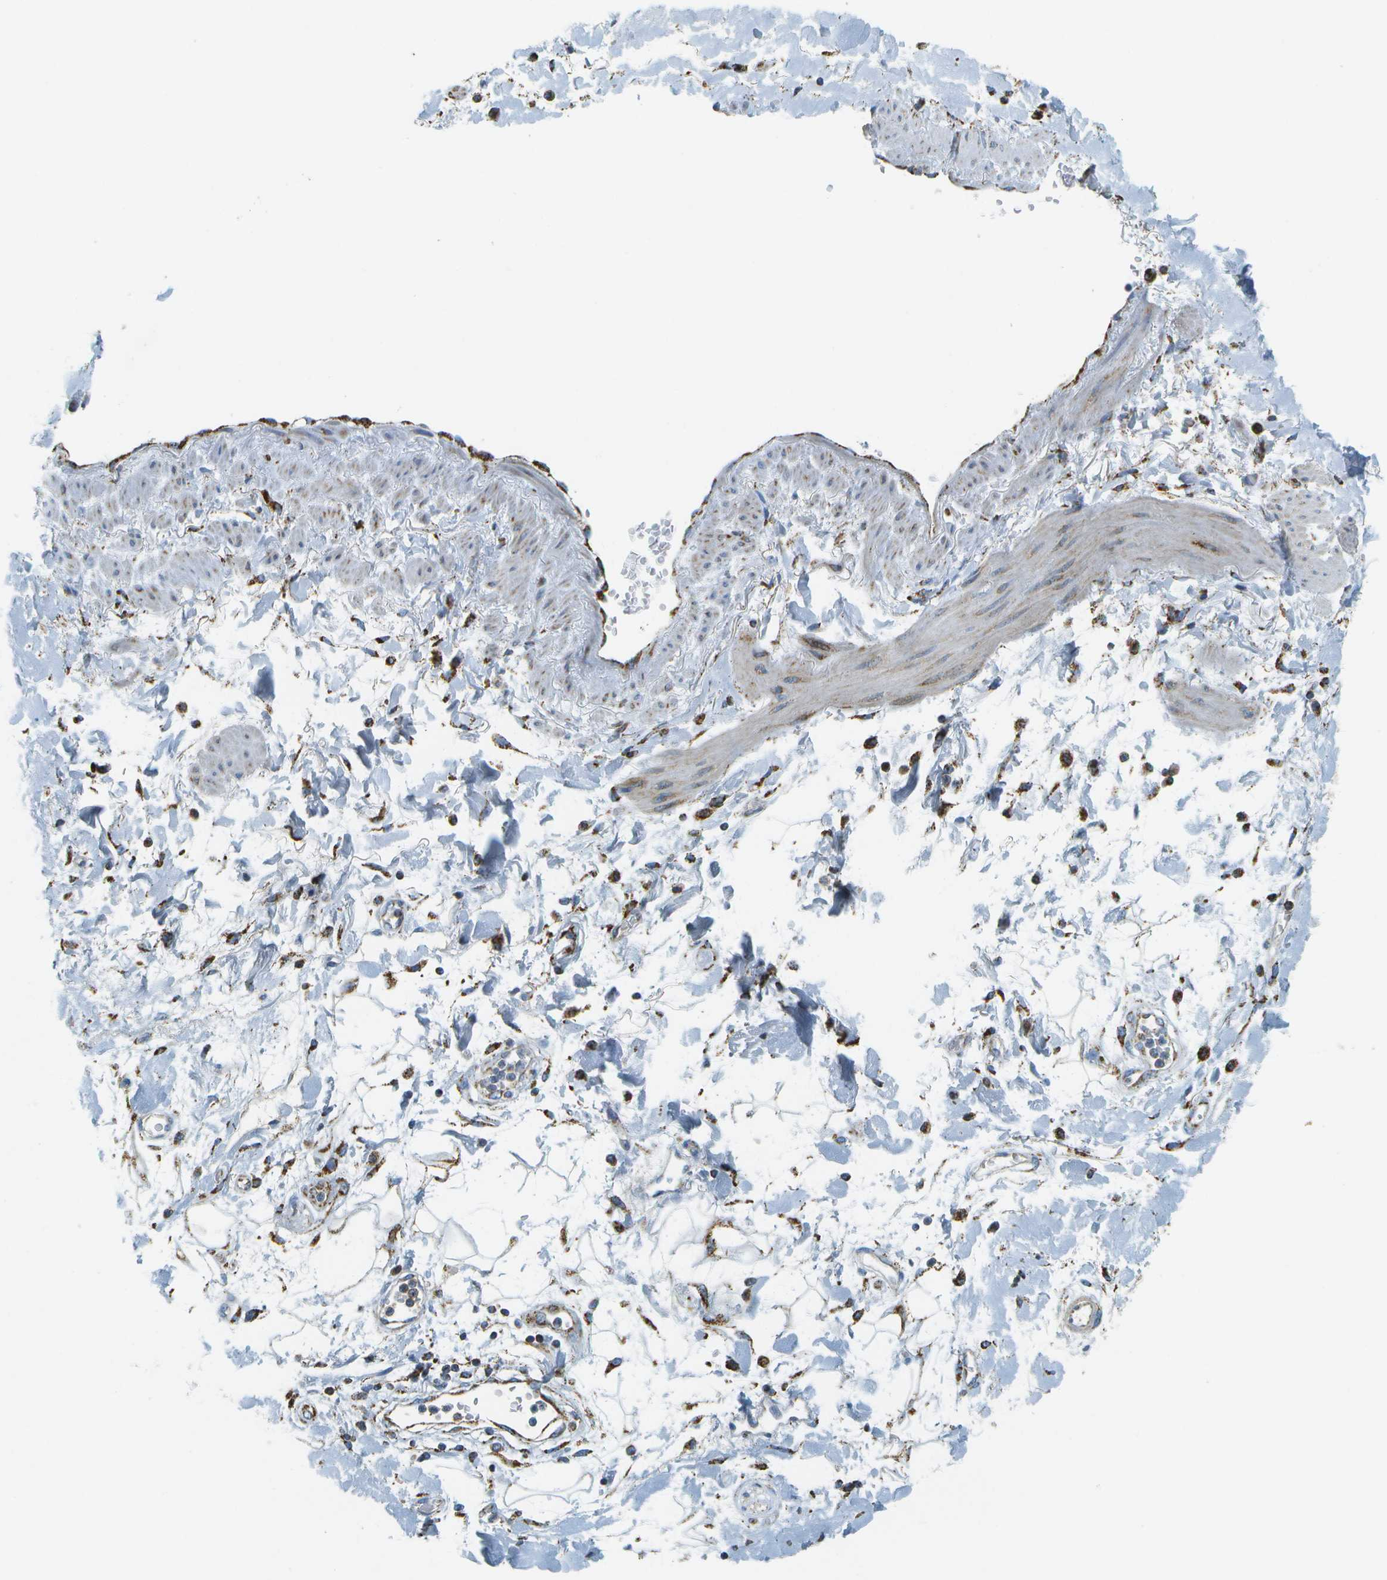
{"staining": {"intensity": "negative", "quantity": "none", "location": "none"}, "tissue": "adipose tissue", "cell_type": "Adipocytes", "image_type": "normal", "snomed": [{"axis": "morphology", "description": "Normal tissue, NOS"}, {"axis": "morphology", "description": "Adenocarcinoma, NOS"}, {"axis": "topography", "description": "Duodenum"}, {"axis": "topography", "description": "Peripheral nerve tissue"}], "caption": "DAB (3,3'-diaminobenzidine) immunohistochemical staining of normal human adipose tissue exhibits no significant positivity in adipocytes. The staining is performed using DAB brown chromogen with nuclei counter-stained in using hematoxylin.", "gene": "HLCS", "patient": {"sex": "female", "age": 60}}